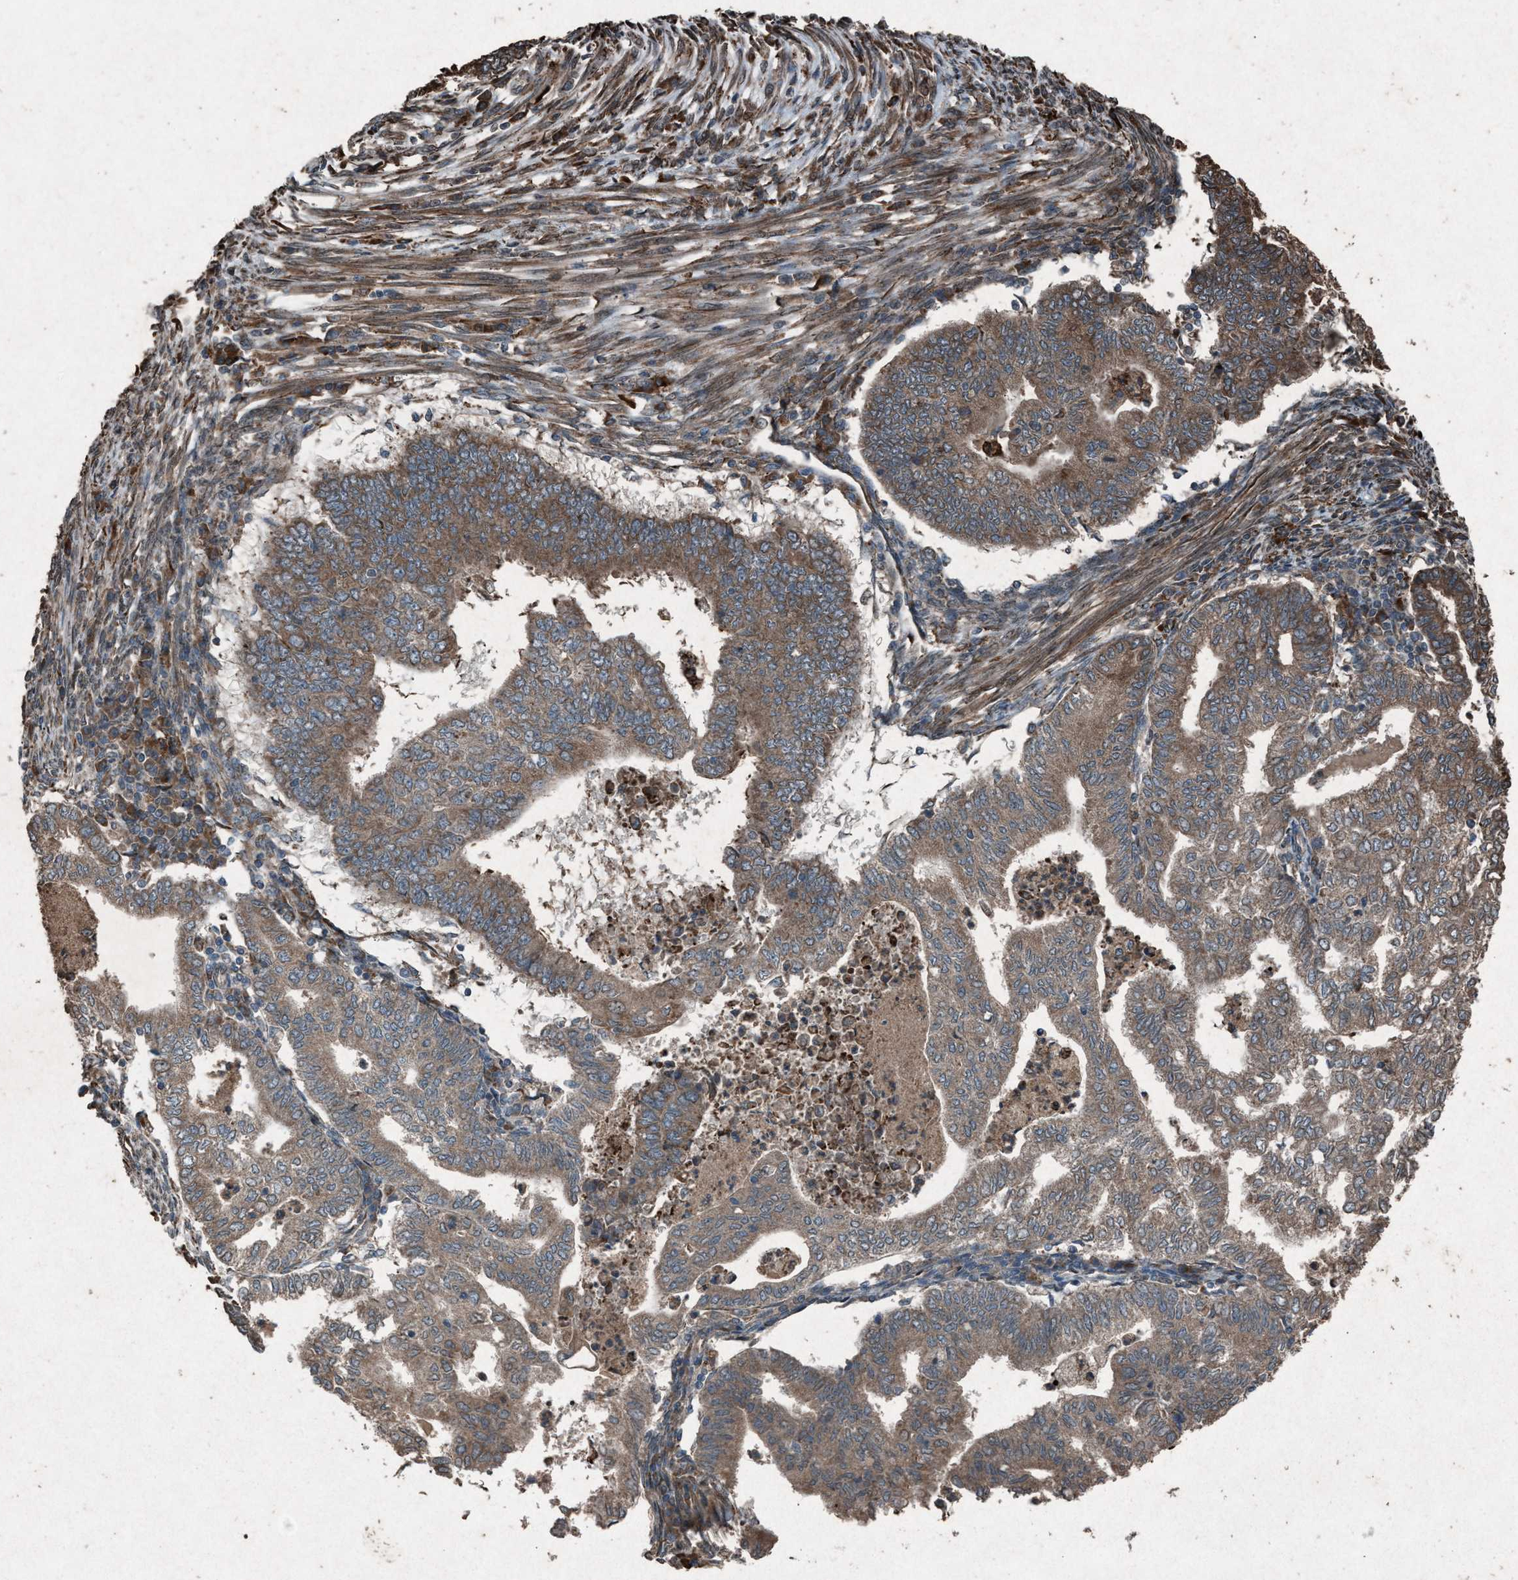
{"staining": {"intensity": "moderate", "quantity": ">75%", "location": "cytoplasmic/membranous"}, "tissue": "endometrial cancer", "cell_type": "Tumor cells", "image_type": "cancer", "snomed": [{"axis": "morphology", "description": "Polyp, NOS"}, {"axis": "morphology", "description": "Adenocarcinoma, NOS"}, {"axis": "morphology", "description": "Adenoma, NOS"}, {"axis": "topography", "description": "Endometrium"}], "caption": "Moderate cytoplasmic/membranous protein staining is appreciated in about >75% of tumor cells in adenocarcinoma (endometrial).", "gene": "CALR", "patient": {"sex": "female", "age": 79}}